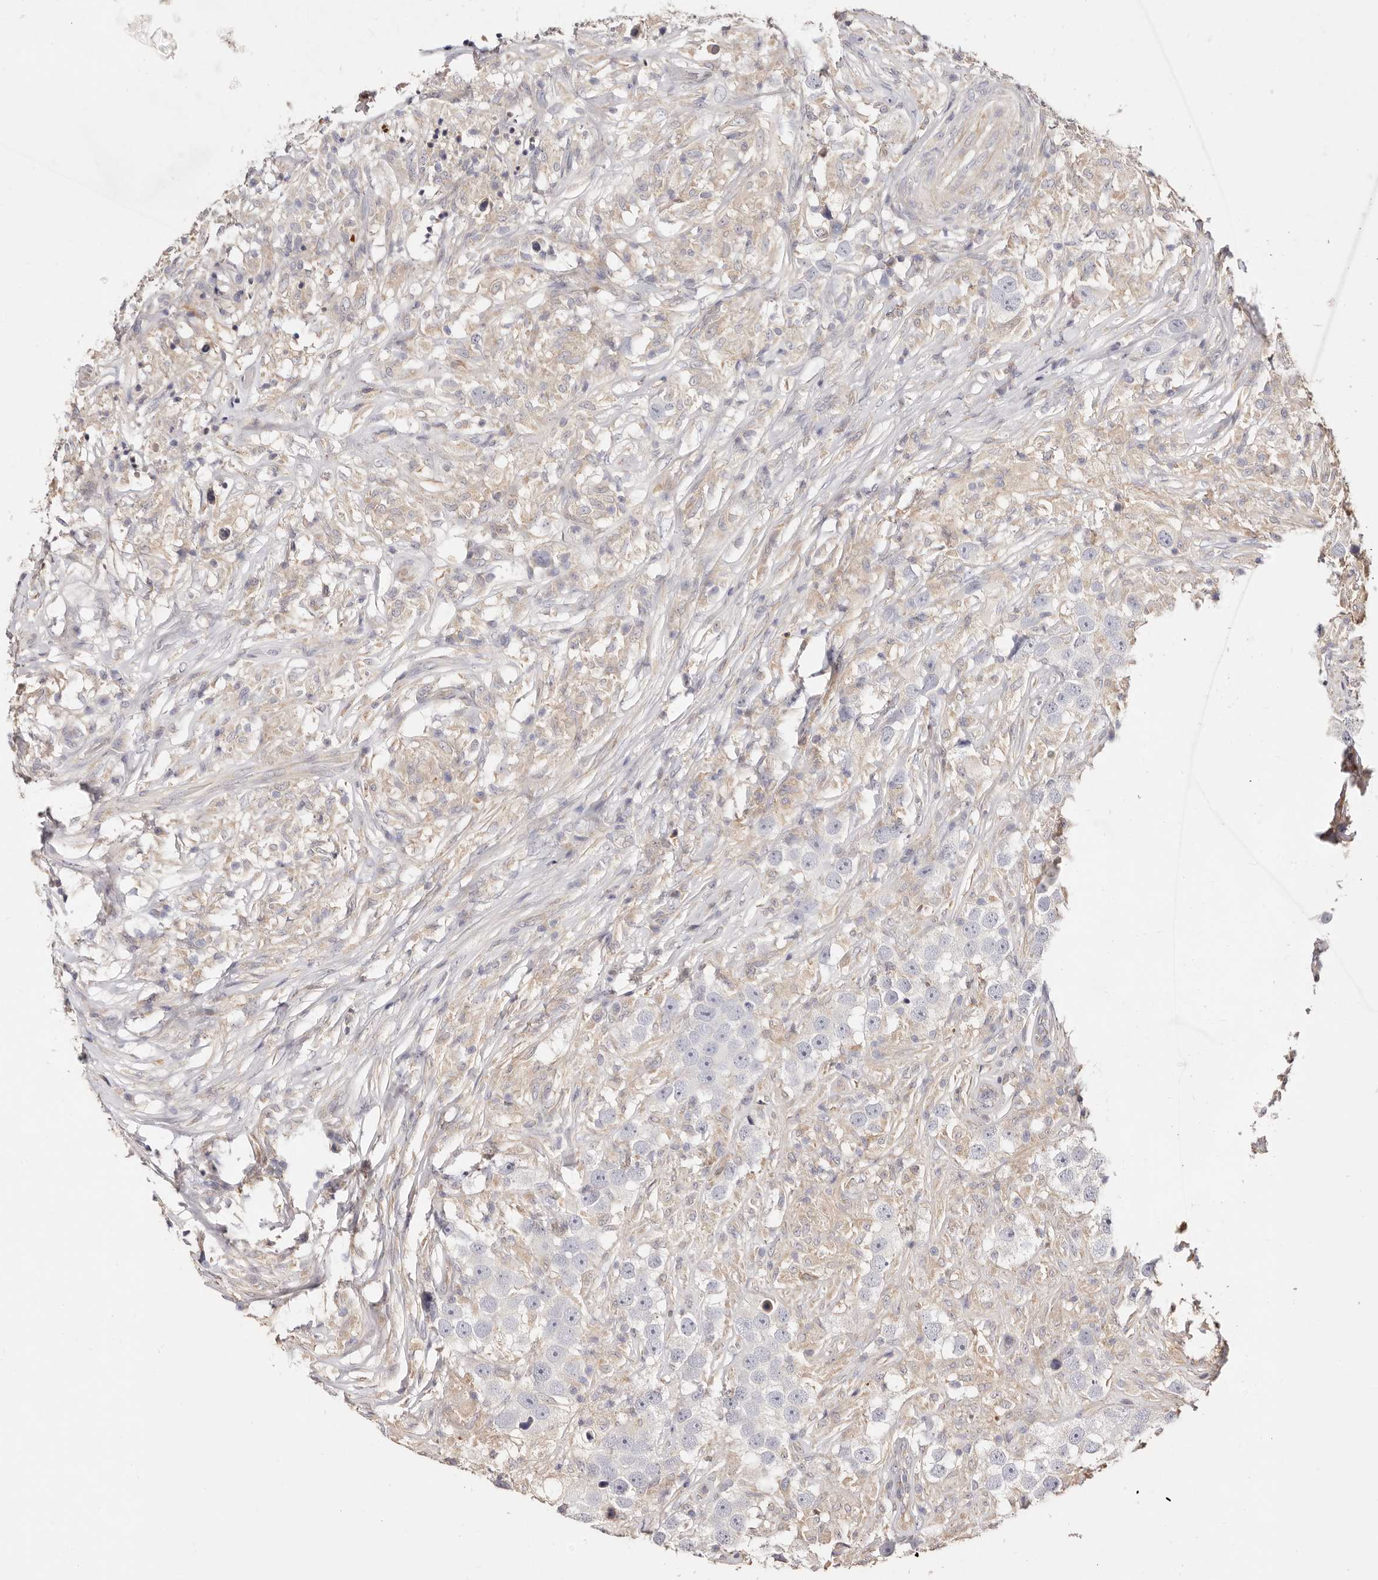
{"staining": {"intensity": "negative", "quantity": "none", "location": "none"}, "tissue": "testis cancer", "cell_type": "Tumor cells", "image_type": "cancer", "snomed": [{"axis": "morphology", "description": "Seminoma, NOS"}, {"axis": "topography", "description": "Testis"}], "caption": "Protein analysis of testis cancer (seminoma) exhibits no significant staining in tumor cells.", "gene": "MAPK1", "patient": {"sex": "male", "age": 49}}